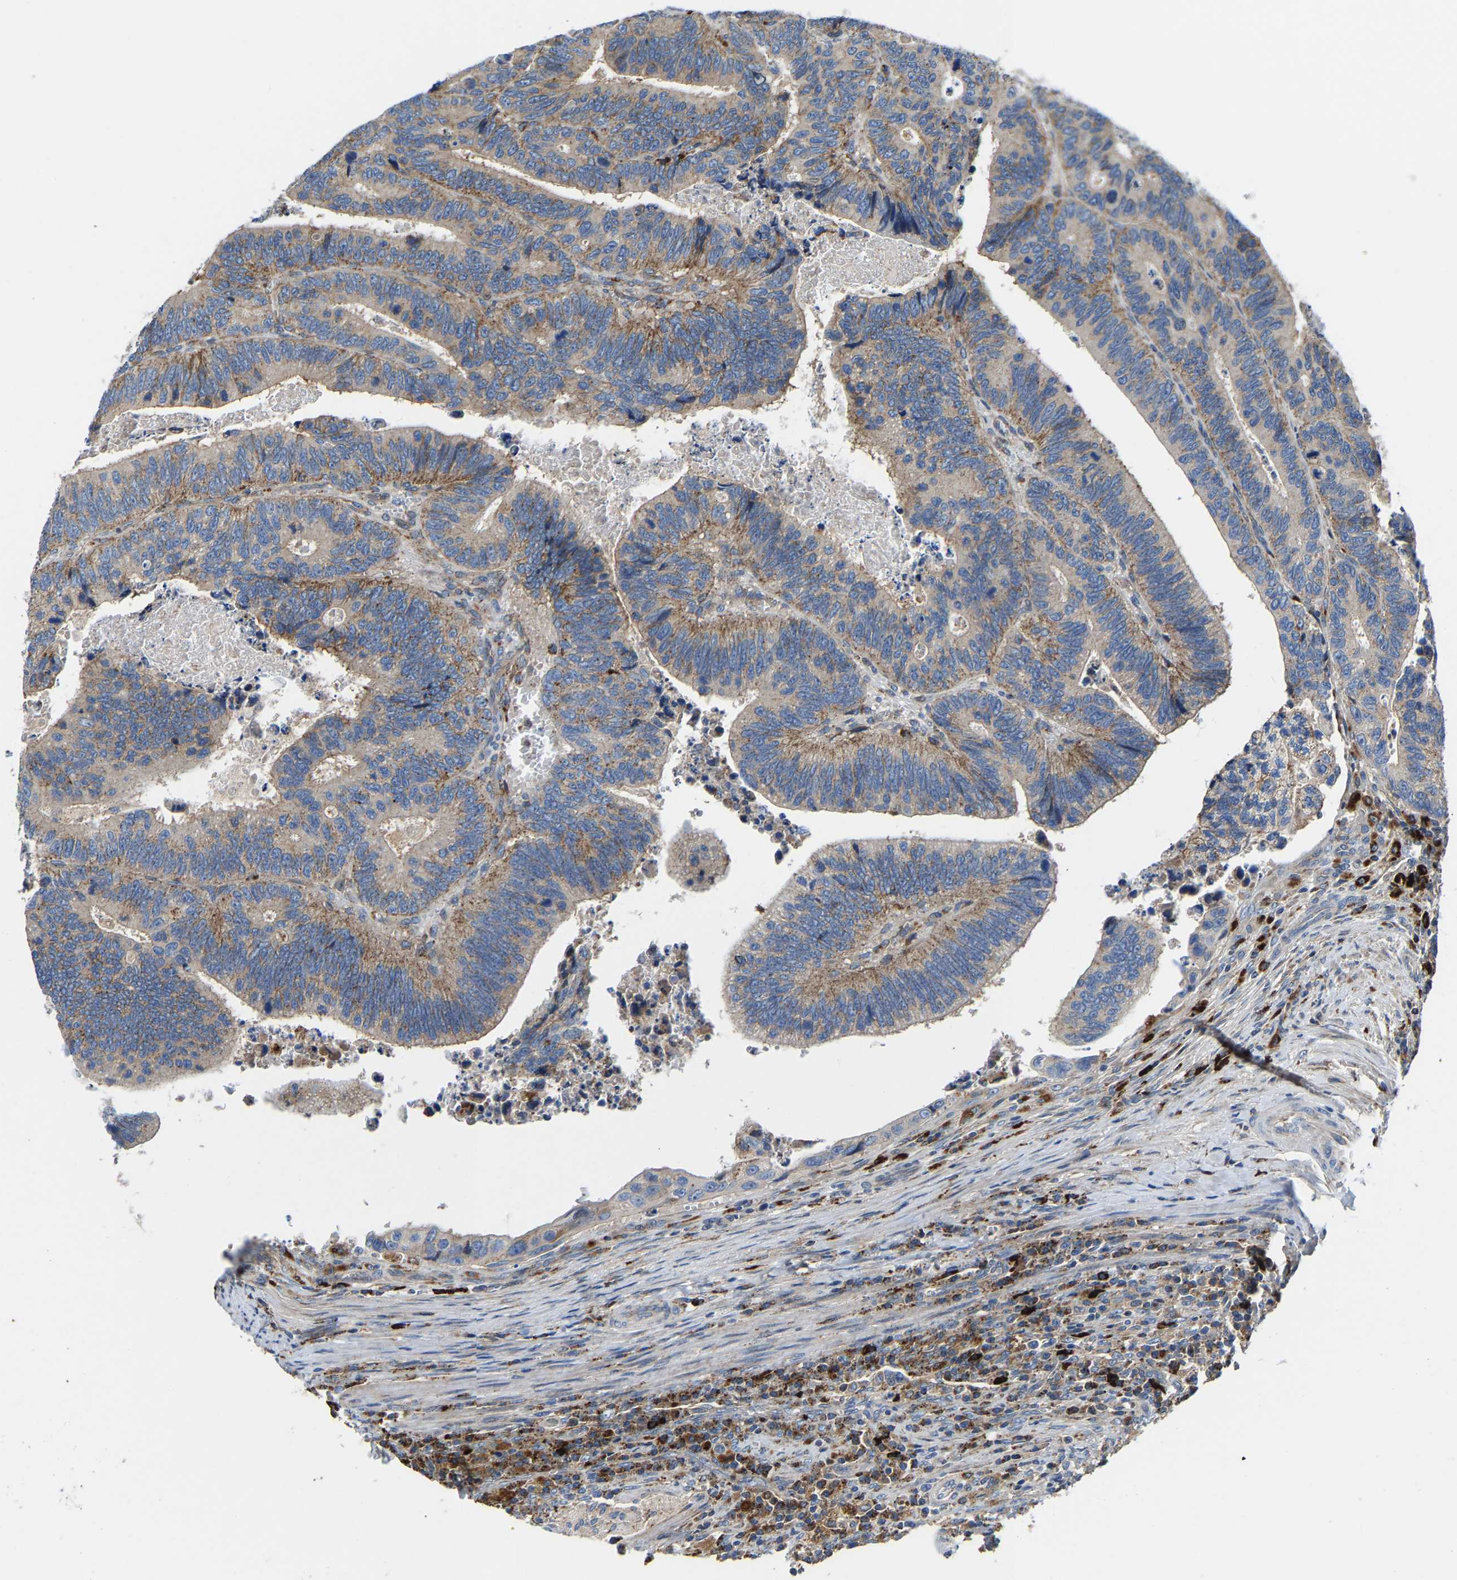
{"staining": {"intensity": "moderate", "quantity": ">75%", "location": "cytoplasmic/membranous"}, "tissue": "colorectal cancer", "cell_type": "Tumor cells", "image_type": "cancer", "snomed": [{"axis": "morphology", "description": "Inflammation, NOS"}, {"axis": "morphology", "description": "Adenocarcinoma, NOS"}, {"axis": "topography", "description": "Colon"}], "caption": "Colorectal cancer (adenocarcinoma) was stained to show a protein in brown. There is medium levels of moderate cytoplasmic/membranous expression in approximately >75% of tumor cells.", "gene": "DPP7", "patient": {"sex": "male", "age": 72}}